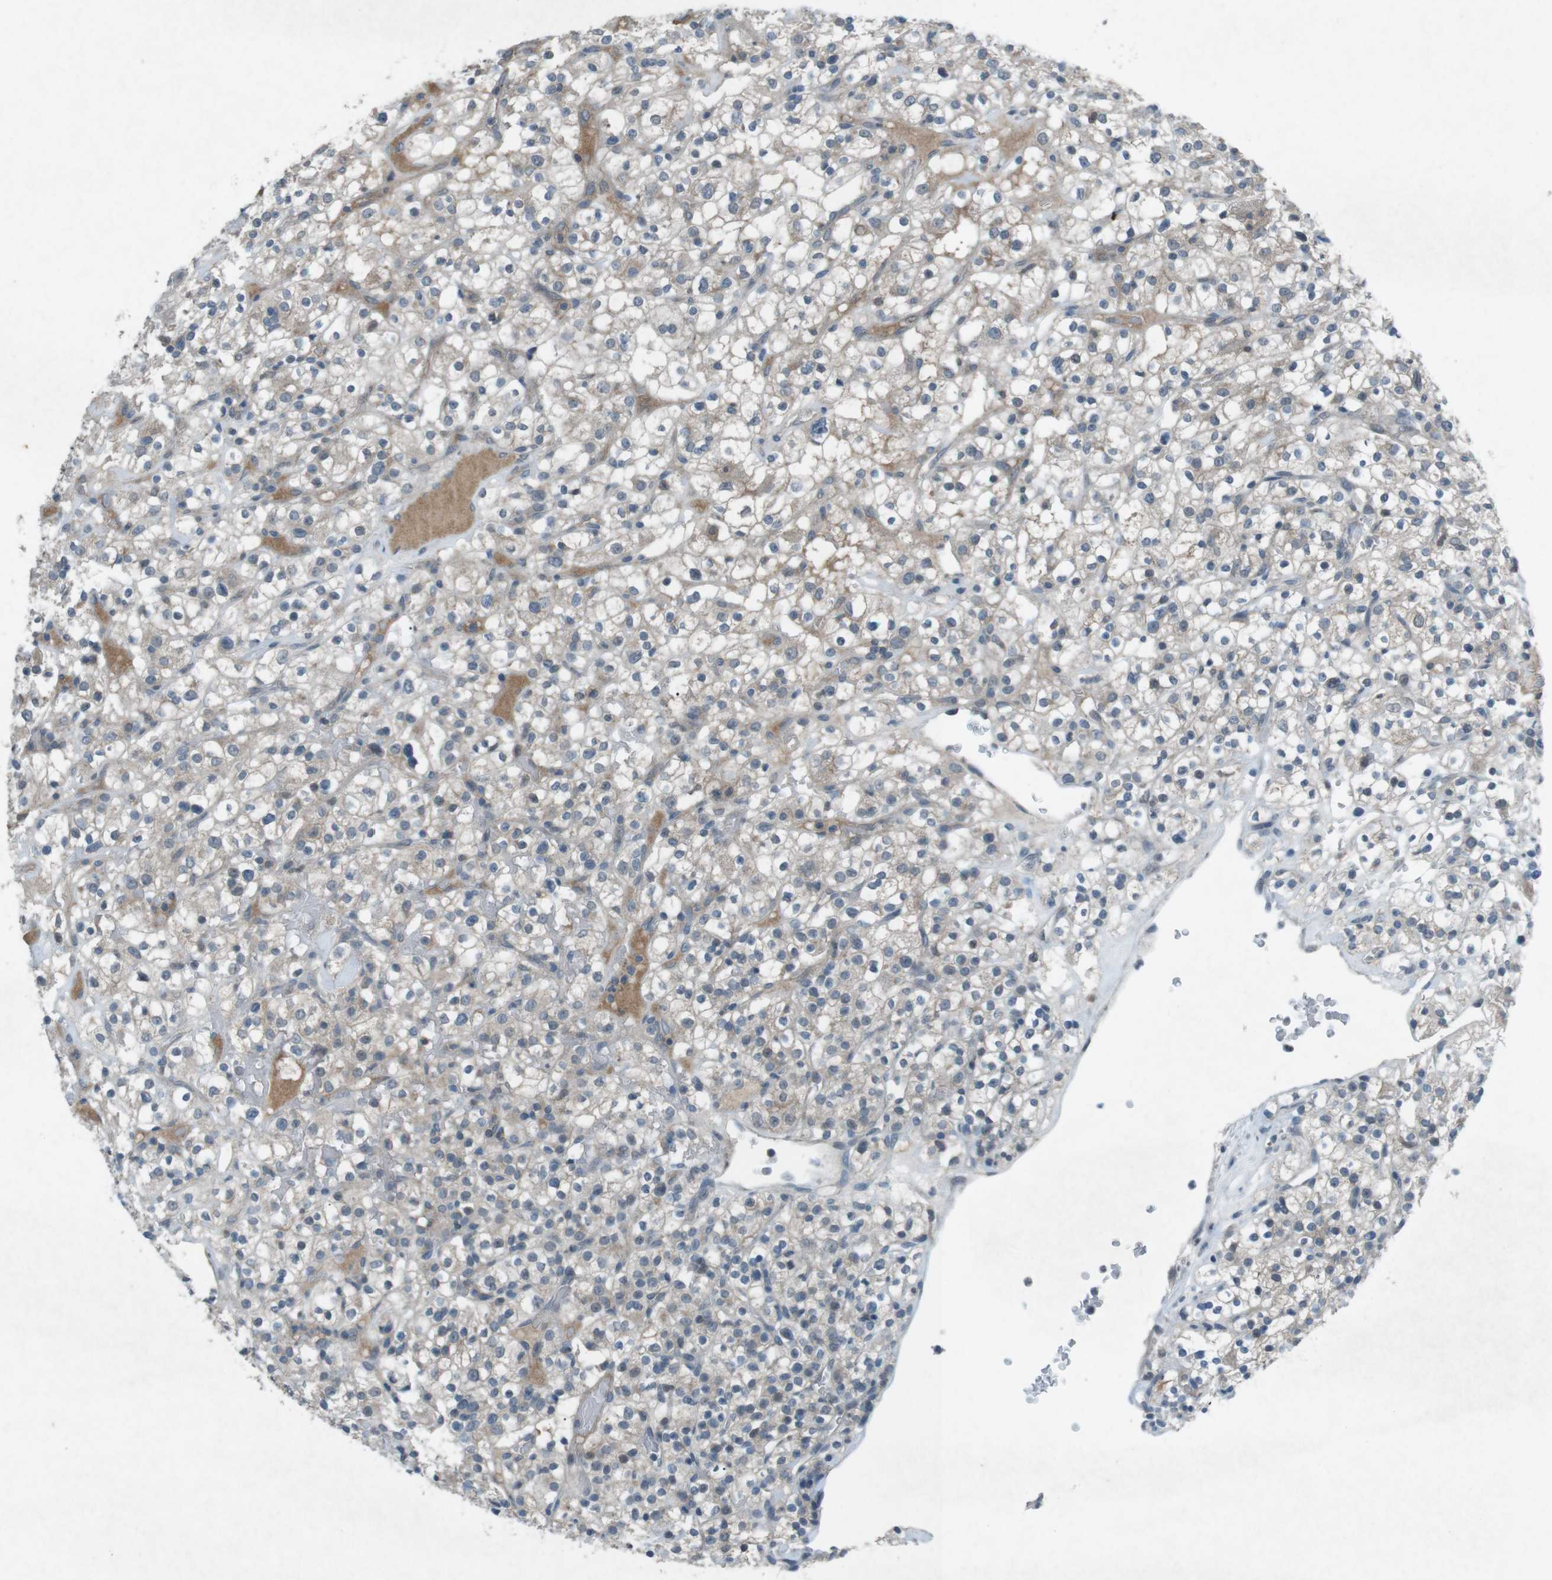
{"staining": {"intensity": "negative", "quantity": "none", "location": "none"}, "tissue": "renal cancer", "cell_type": "Tumor cells", "image_type": "cancer", "snomed": [{"axis": "morphology", "description": "Normal tissue, NOS"}, {"axis": "morphology", "description": "Adenocarcinoma, NOS"}, {"axis": "topography", "description": "Kidney"}], "caption": "Protein analysis of renal adenocarcinoma displays no significant expression in tumor cells. (DAB IHC, high magnification).", "gene": "FCRLA", "patient": {"sex": "female", "age": 72}}